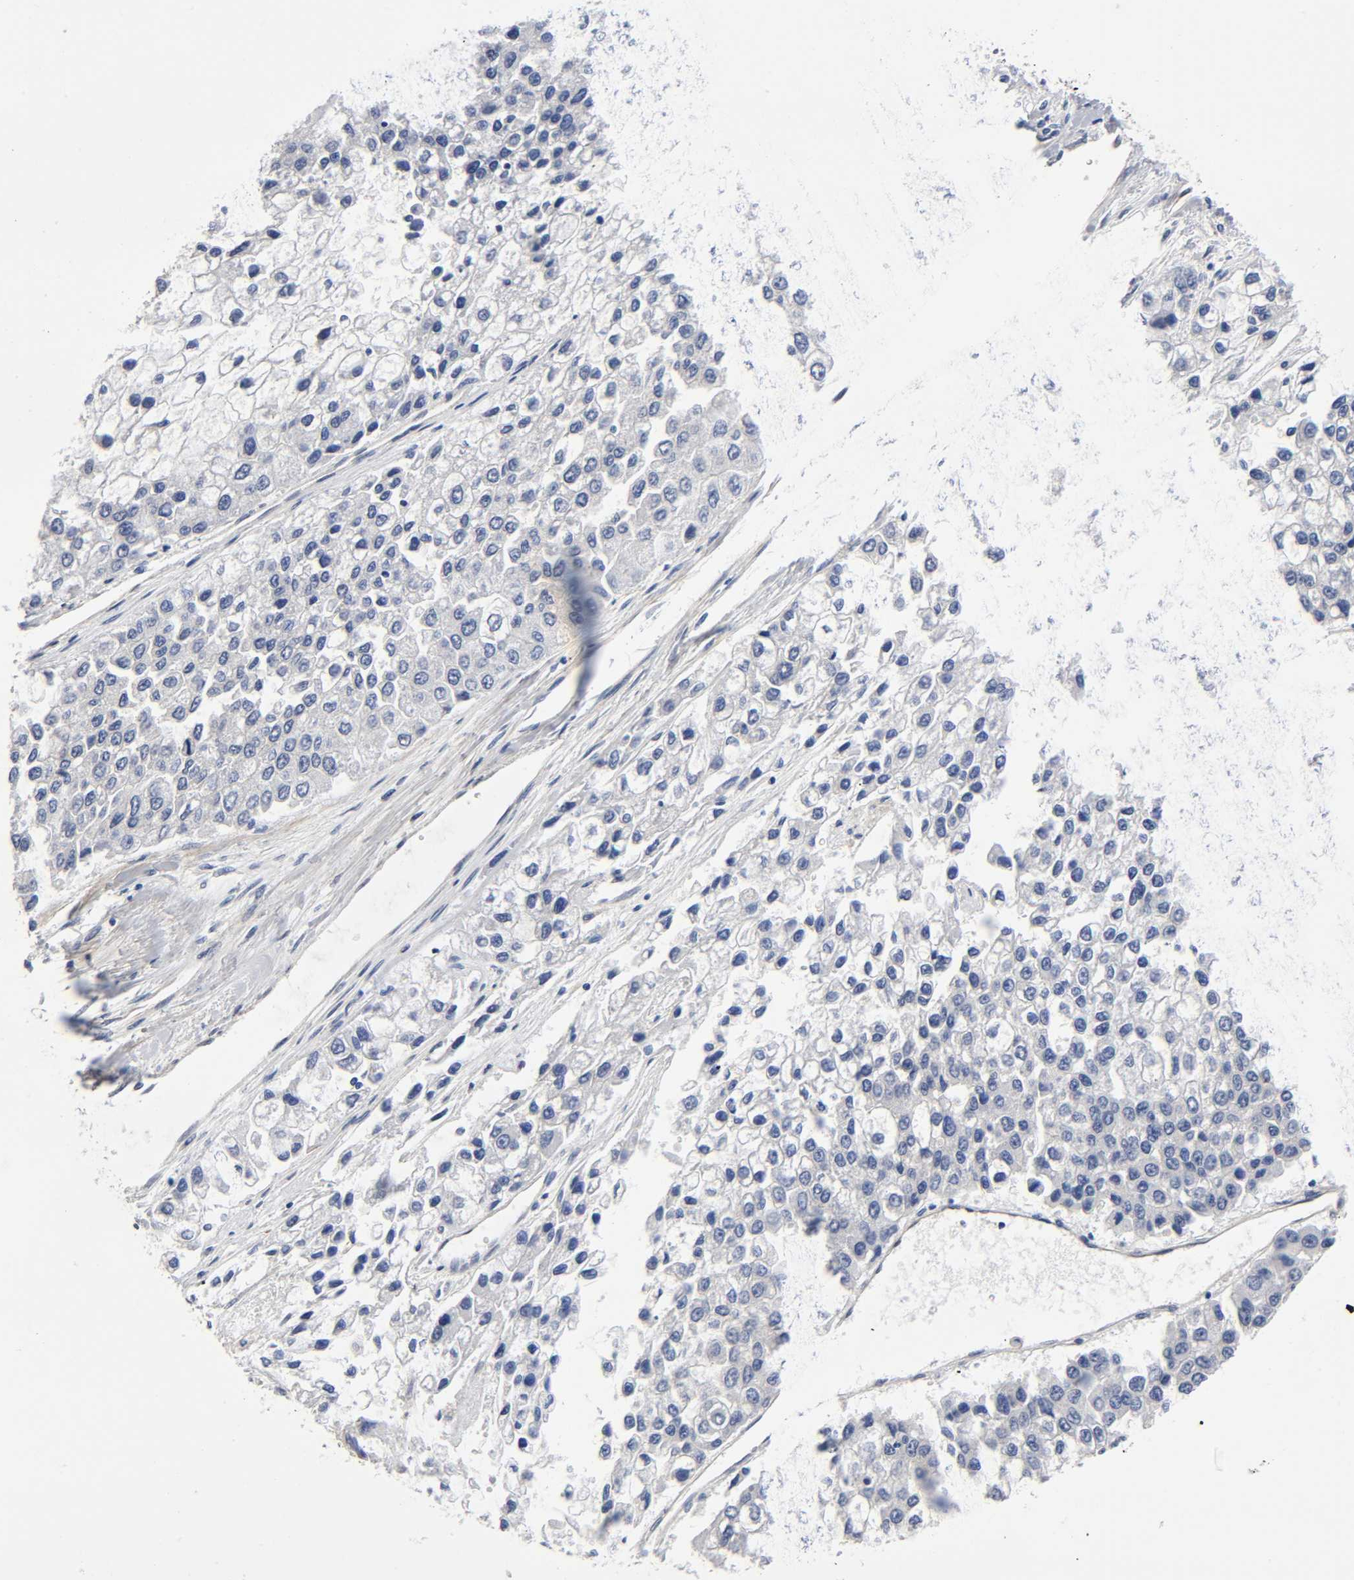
{"staining": {"intensity": "negative", "quantity": "none", "location": "none"}, "tissue": "liver cancer", "cell_type": "Tumor cells", "image_type": "cancer", "snomed": [{"axis": "morphology", "description": "Carcinoma, Hepatocellular, NOS"}, {"axis": "topography", "description": "Liver"}], "caption": "Immunohistochemical staining of human liver hepatocellular carcinoma exhibits no significant positivity in tumor cells.", "gene": "RAB13", "patient": {"sex": "female", "age": 66}}